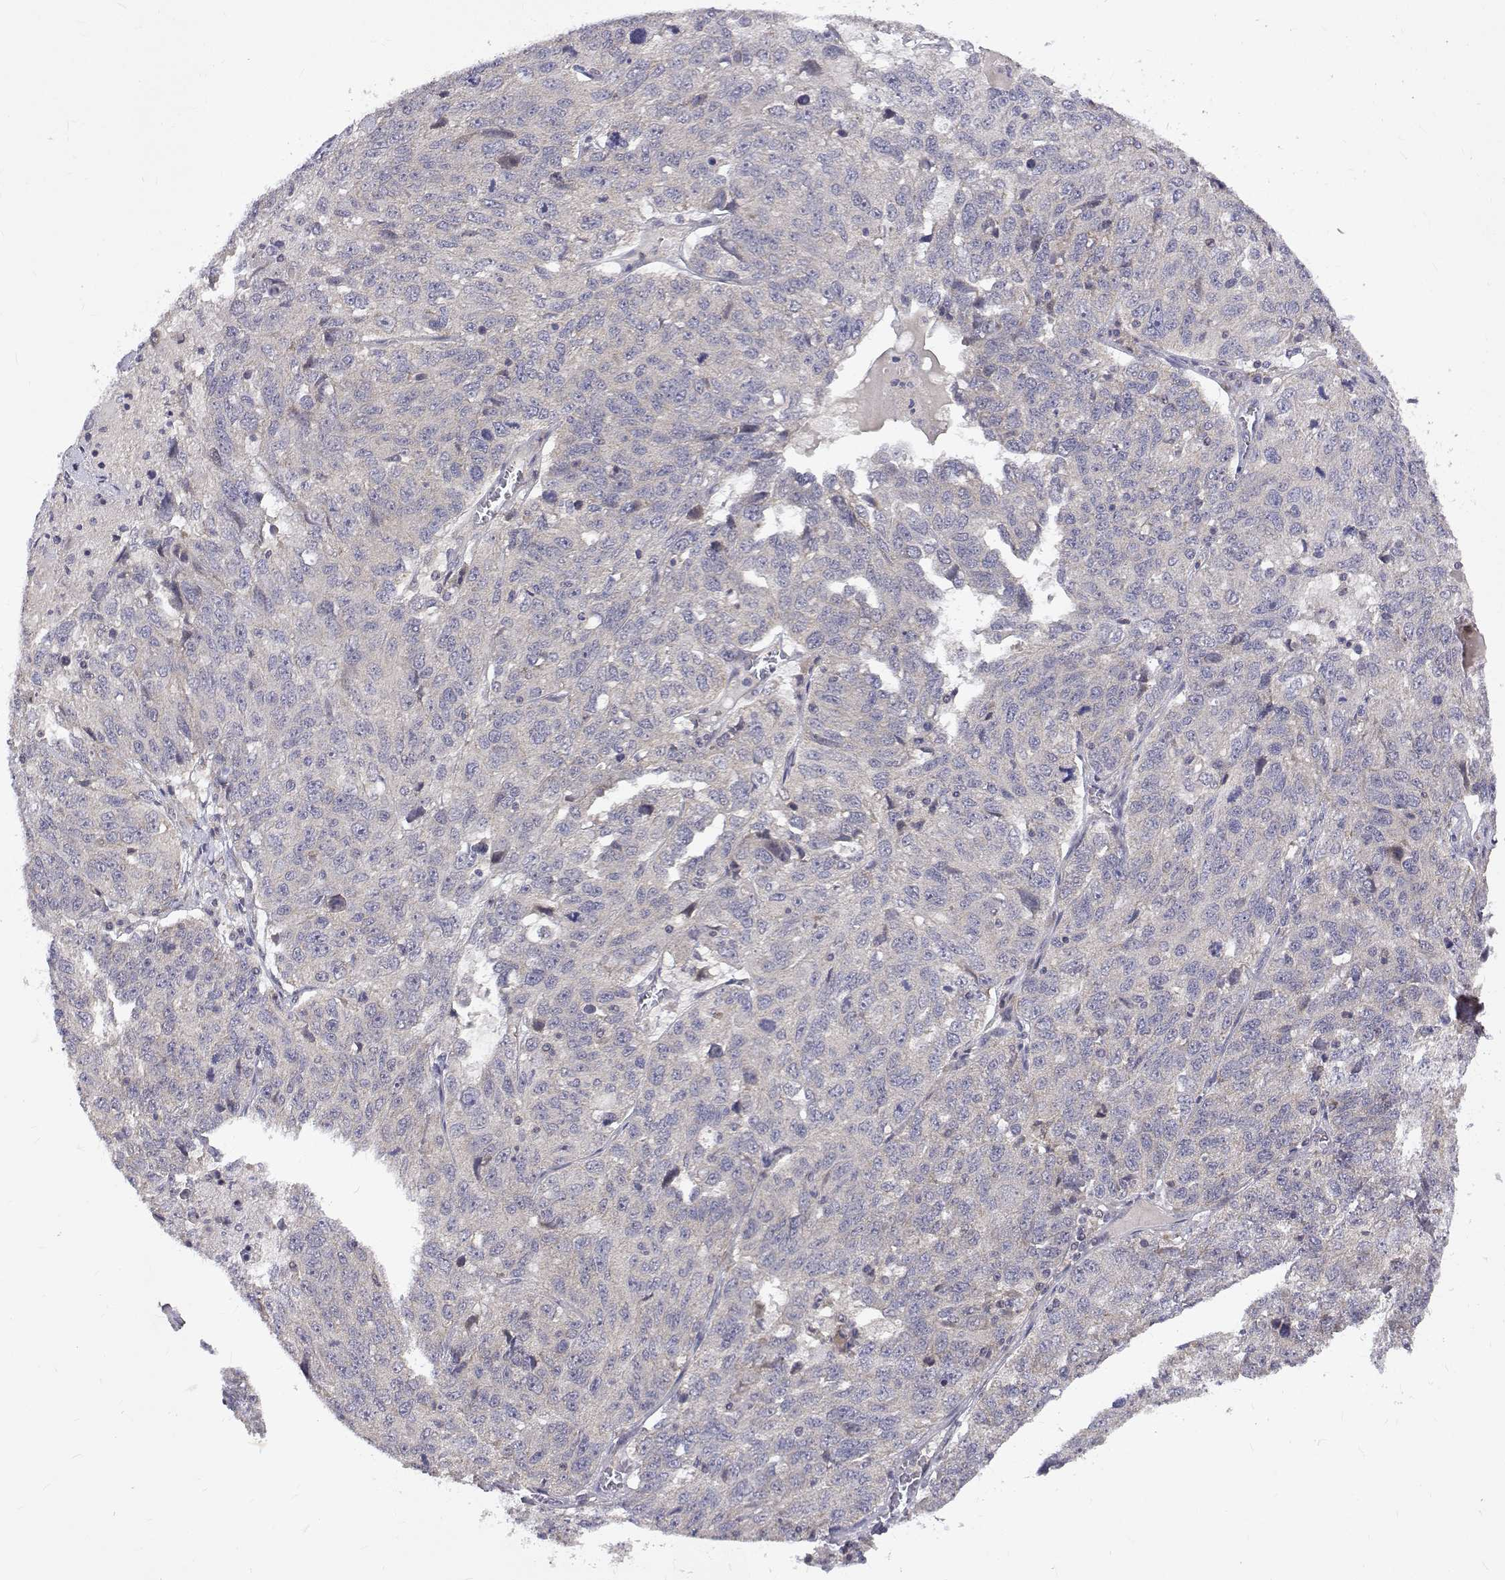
{"staining": {"intensity": "negative", "quantity": "none", "location": "none"}, "tissue": "ovarian cancer", "cell_type": "Tumor cells", "image_type": "cancer", "snomed": [{"axis": "morphology", "description": "Cystadenocarcinoma, serous, NOS"}, {"axis": "topography", "description": "Ovary"}], "caption": "DAB (3,3'-diaminobenzidine) immunohistochemical staining of human ovarian cancer shows no significant positivity in tumor cells. (Stains: DAB IHC with hematoxylin counter stain, Microscopy: brightfield microscopy at high magnification).", "gene": "ALKBH8", "patient": {"sex": "female", "age": 71}}